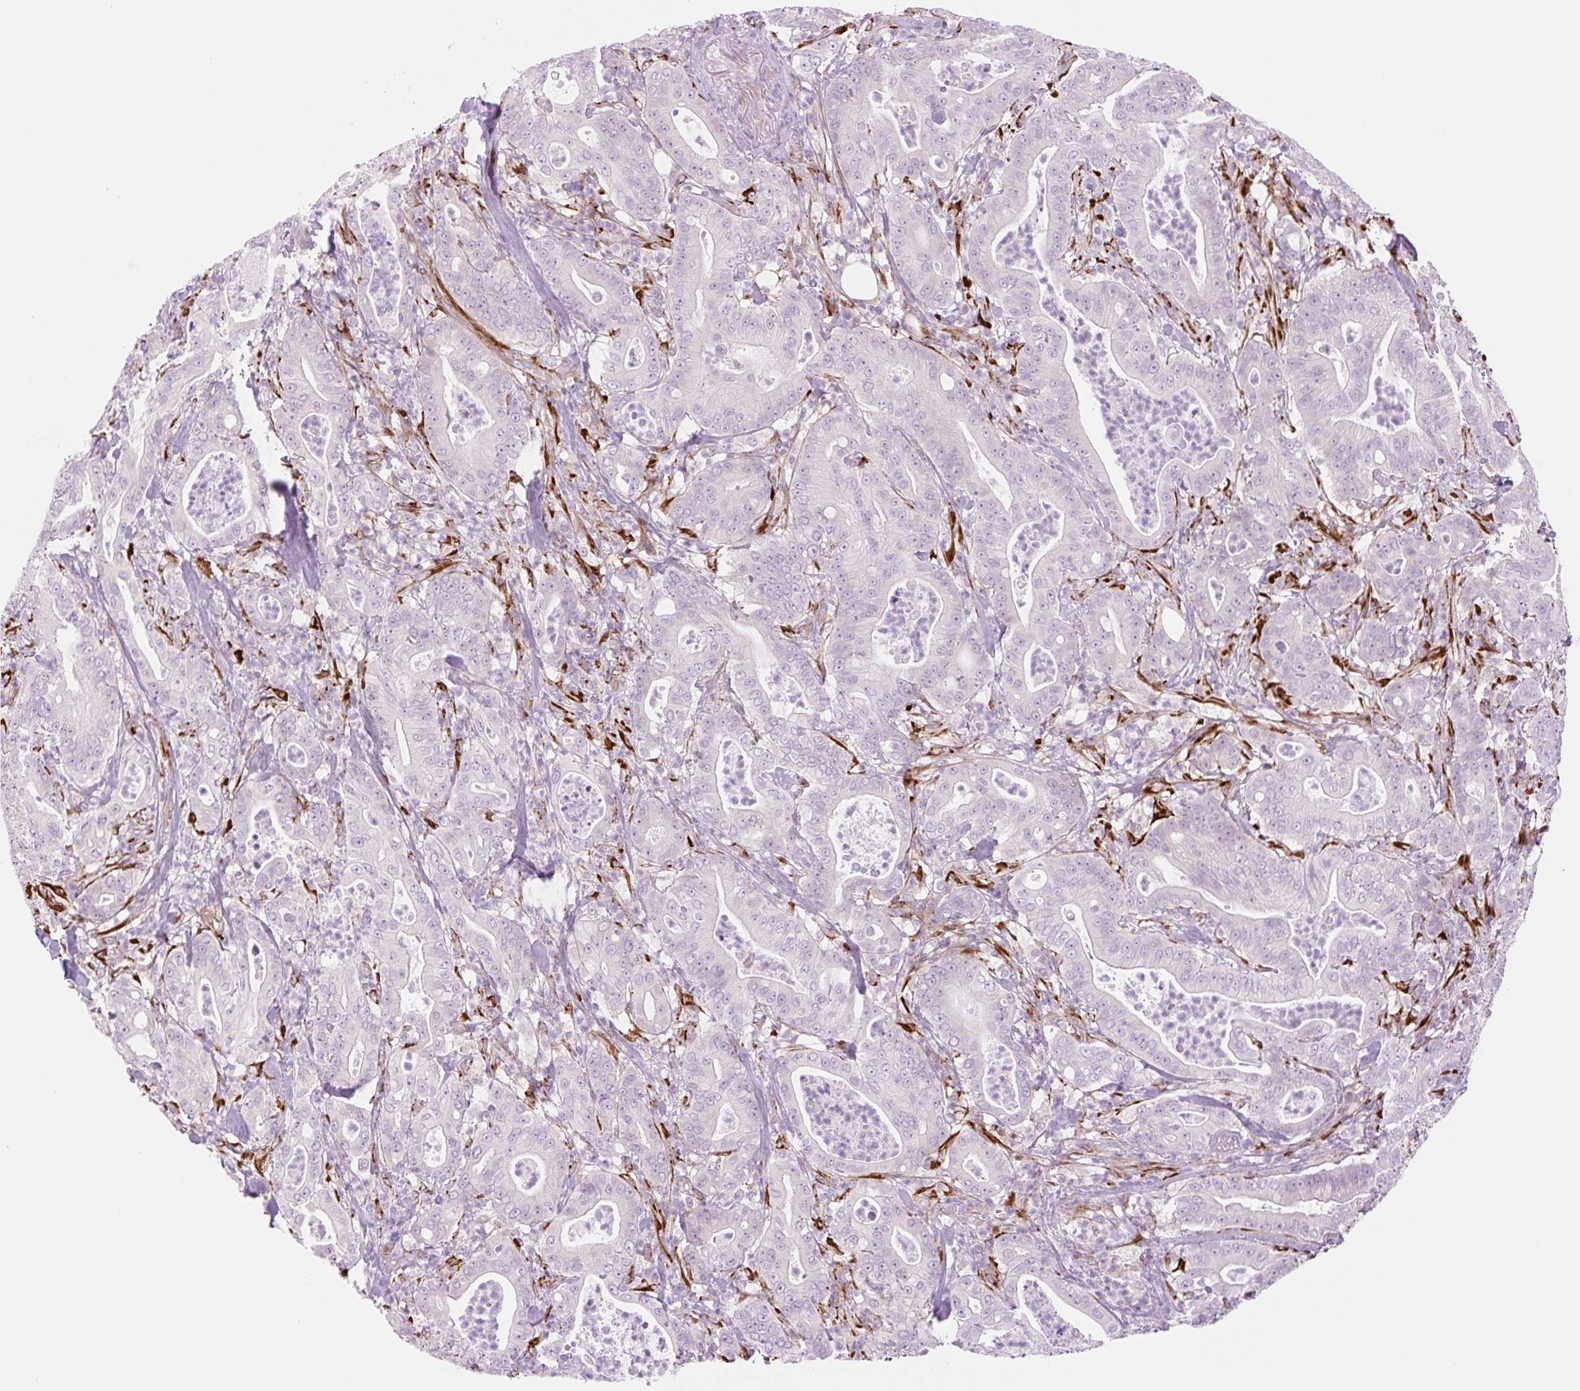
{"staining": {"intensity": "negative", "quantity": "none", "location": "none"}, "tissue": "pancreatic cancer", "cell_type": "Tumor cells", "image_type": "cancer", "snomed": [{"axis": "morphology", "description": "Adenocarcinoma, NOS"}, {"axis": "topography", "description": "Pancreas"}], "caption": "High magnification brightfield microscopy of pancreatic cancer (adenocarcinoma) stained with DAB (3,3'-diaminobenzidine) (brown) and counterstained with hematoxylin (blue): tumor cells show no significant positivity.", "gene": "COL5A1", "patient": {"sex": "male", "age": 71}}